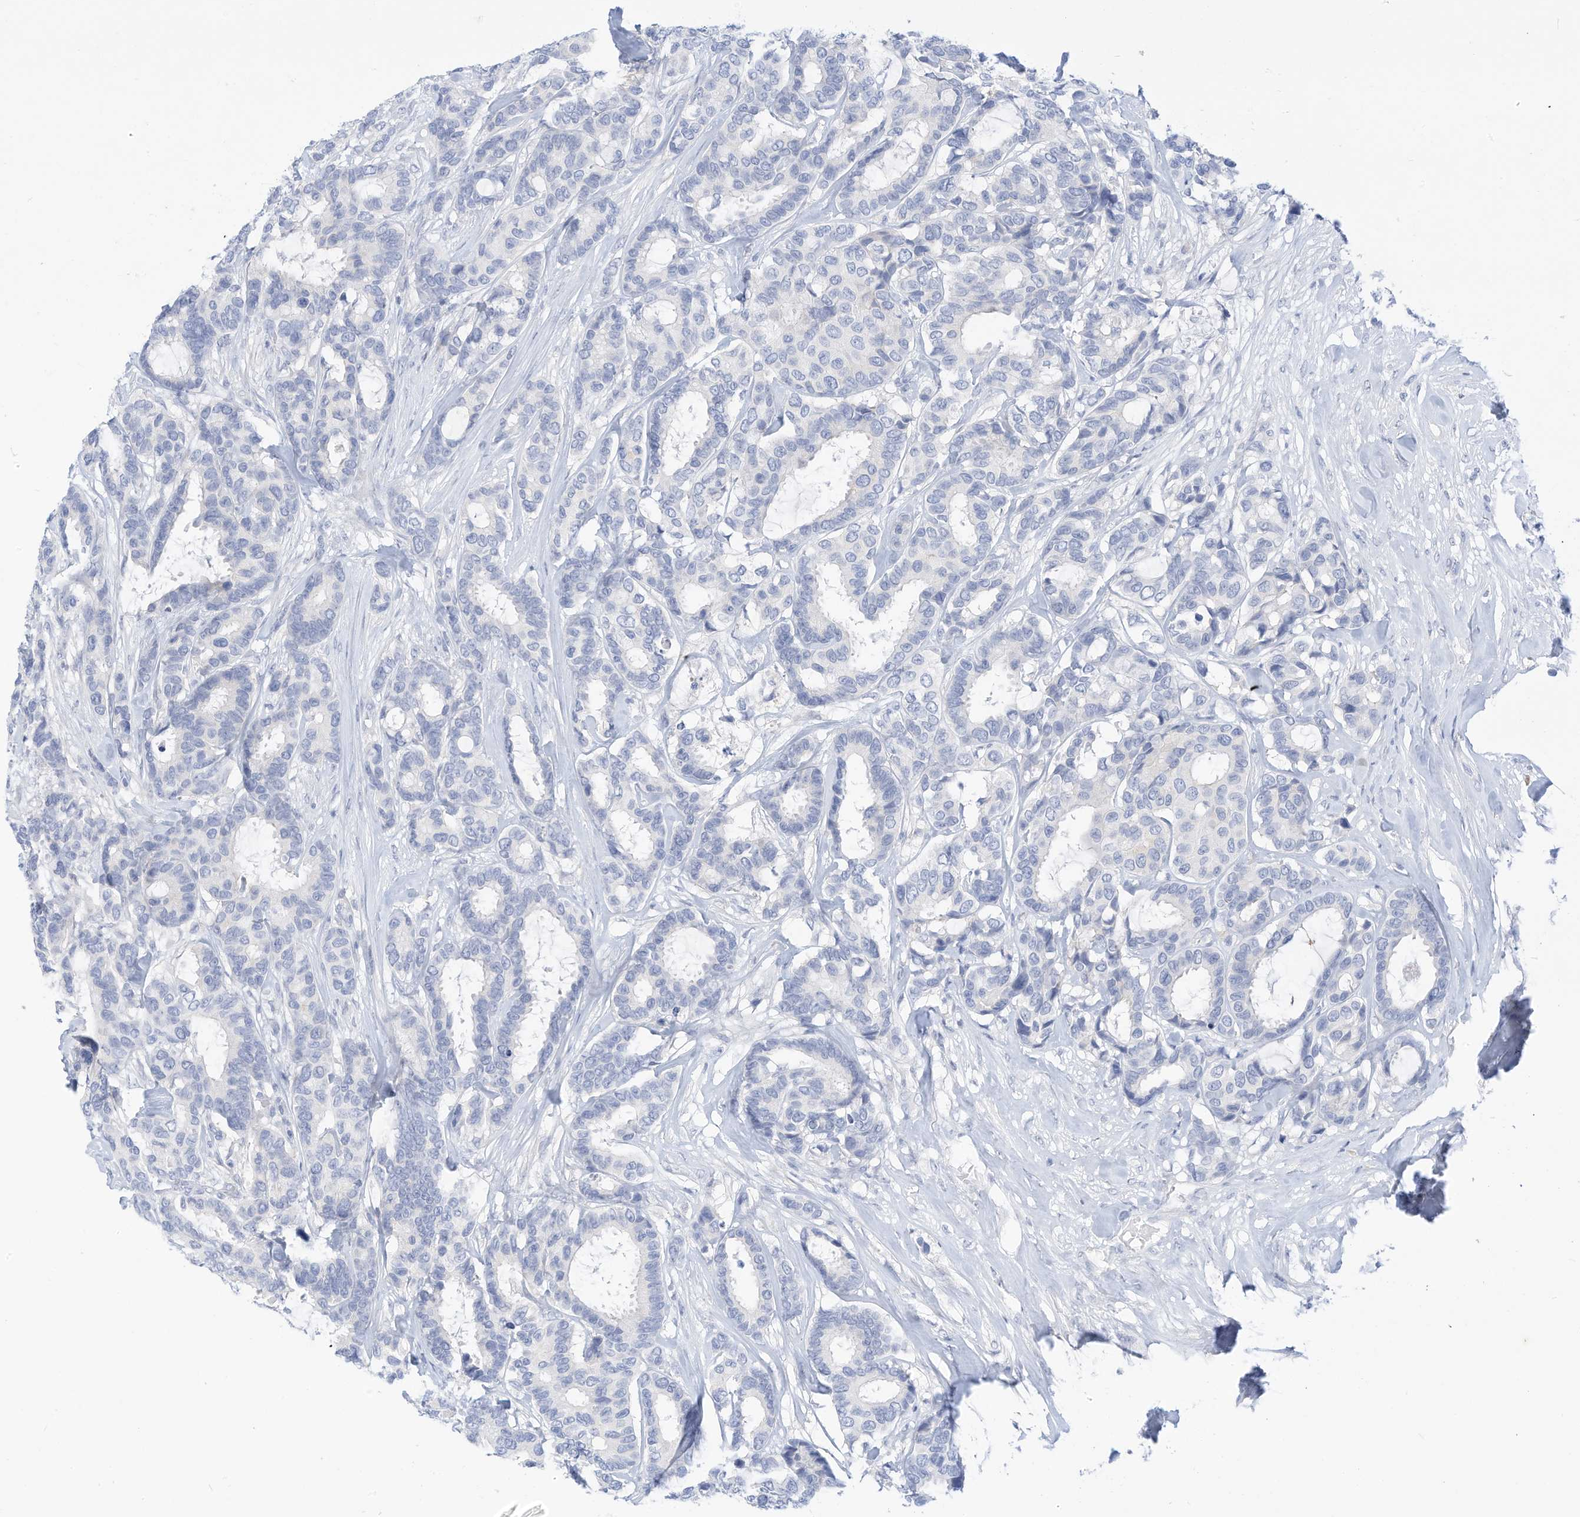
{"staining": {"intensity": "negative", "quantity": "none", "location": "none"}, "tissue": "breast cancer", "cell_type": "Tumor cells", "image_type": "cancer", "snomed": [{"axis": "morphology", "description": "Duct carcinoma"}, {"axis": "topography", "description": "Breast"}], "caption": "The image displays no staining of tumor cells in breast cancer.", "gene": "SPOCD1", "patient": {"sex": "female", "age": 87}}